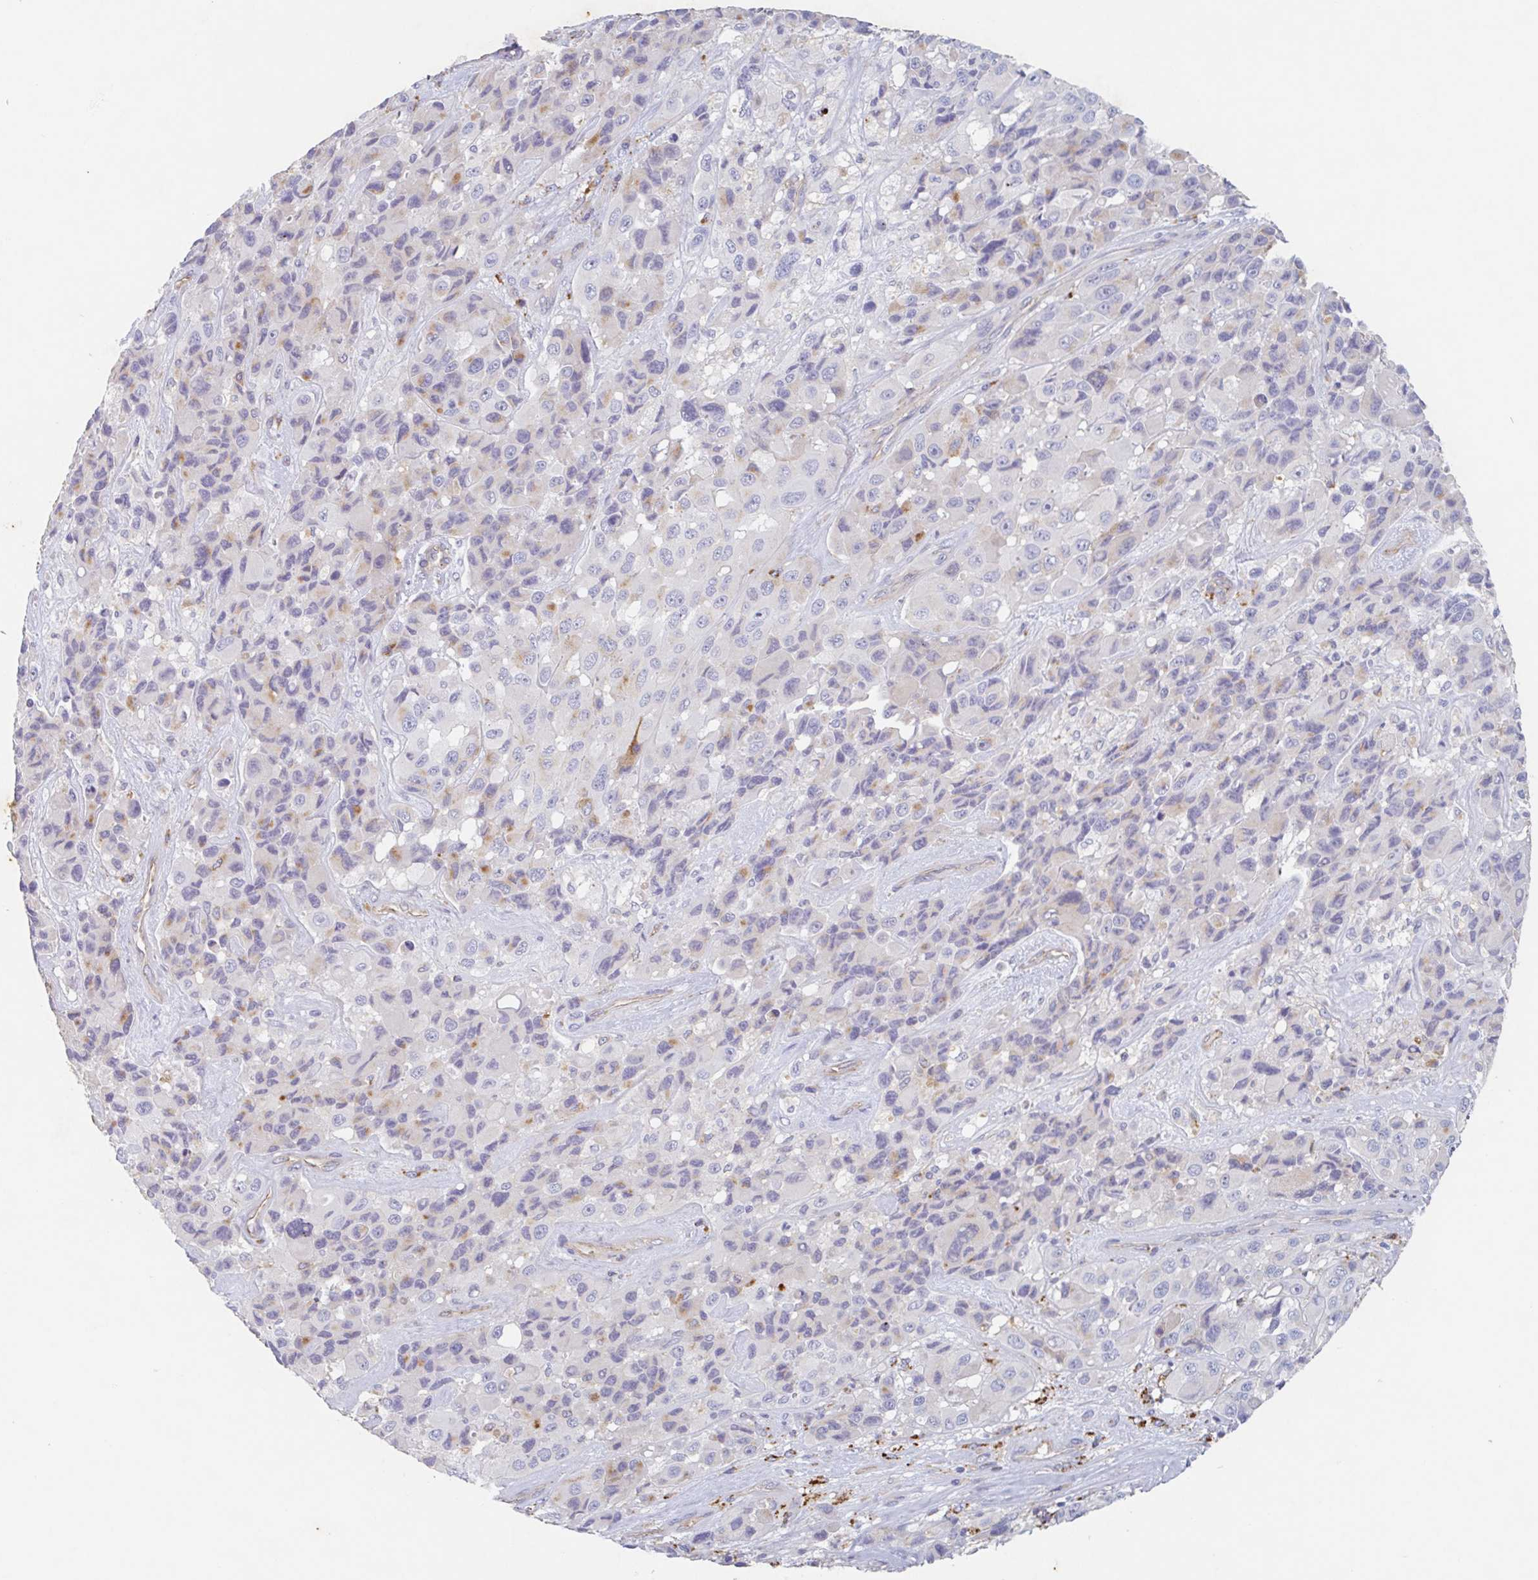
{"staining": {"intensity": "weak", "quantity": "<25%", "location": "cytoplasmic/membranous"}, "tissue": "melanoma", "cell_type": "Tumor cells", "image_type": "cancer", "snomed": [{"axis": "morphology", "description": "Malignant melanoma, Metastatic site"}, {"axis": "topography", "description": "Lymph node"}], "caption": "Malignant melanoma (metastatic site) was stained to show a protein in brown. There is no significant positivity in tumor cells. (DAB (3,3'-diaminobenzidine) immunohistochemistry (IHC) visualized using brightfield microscopy, high magnification).", "gene": "MANBA", "patient": {"sex": "female", "age": 65}}